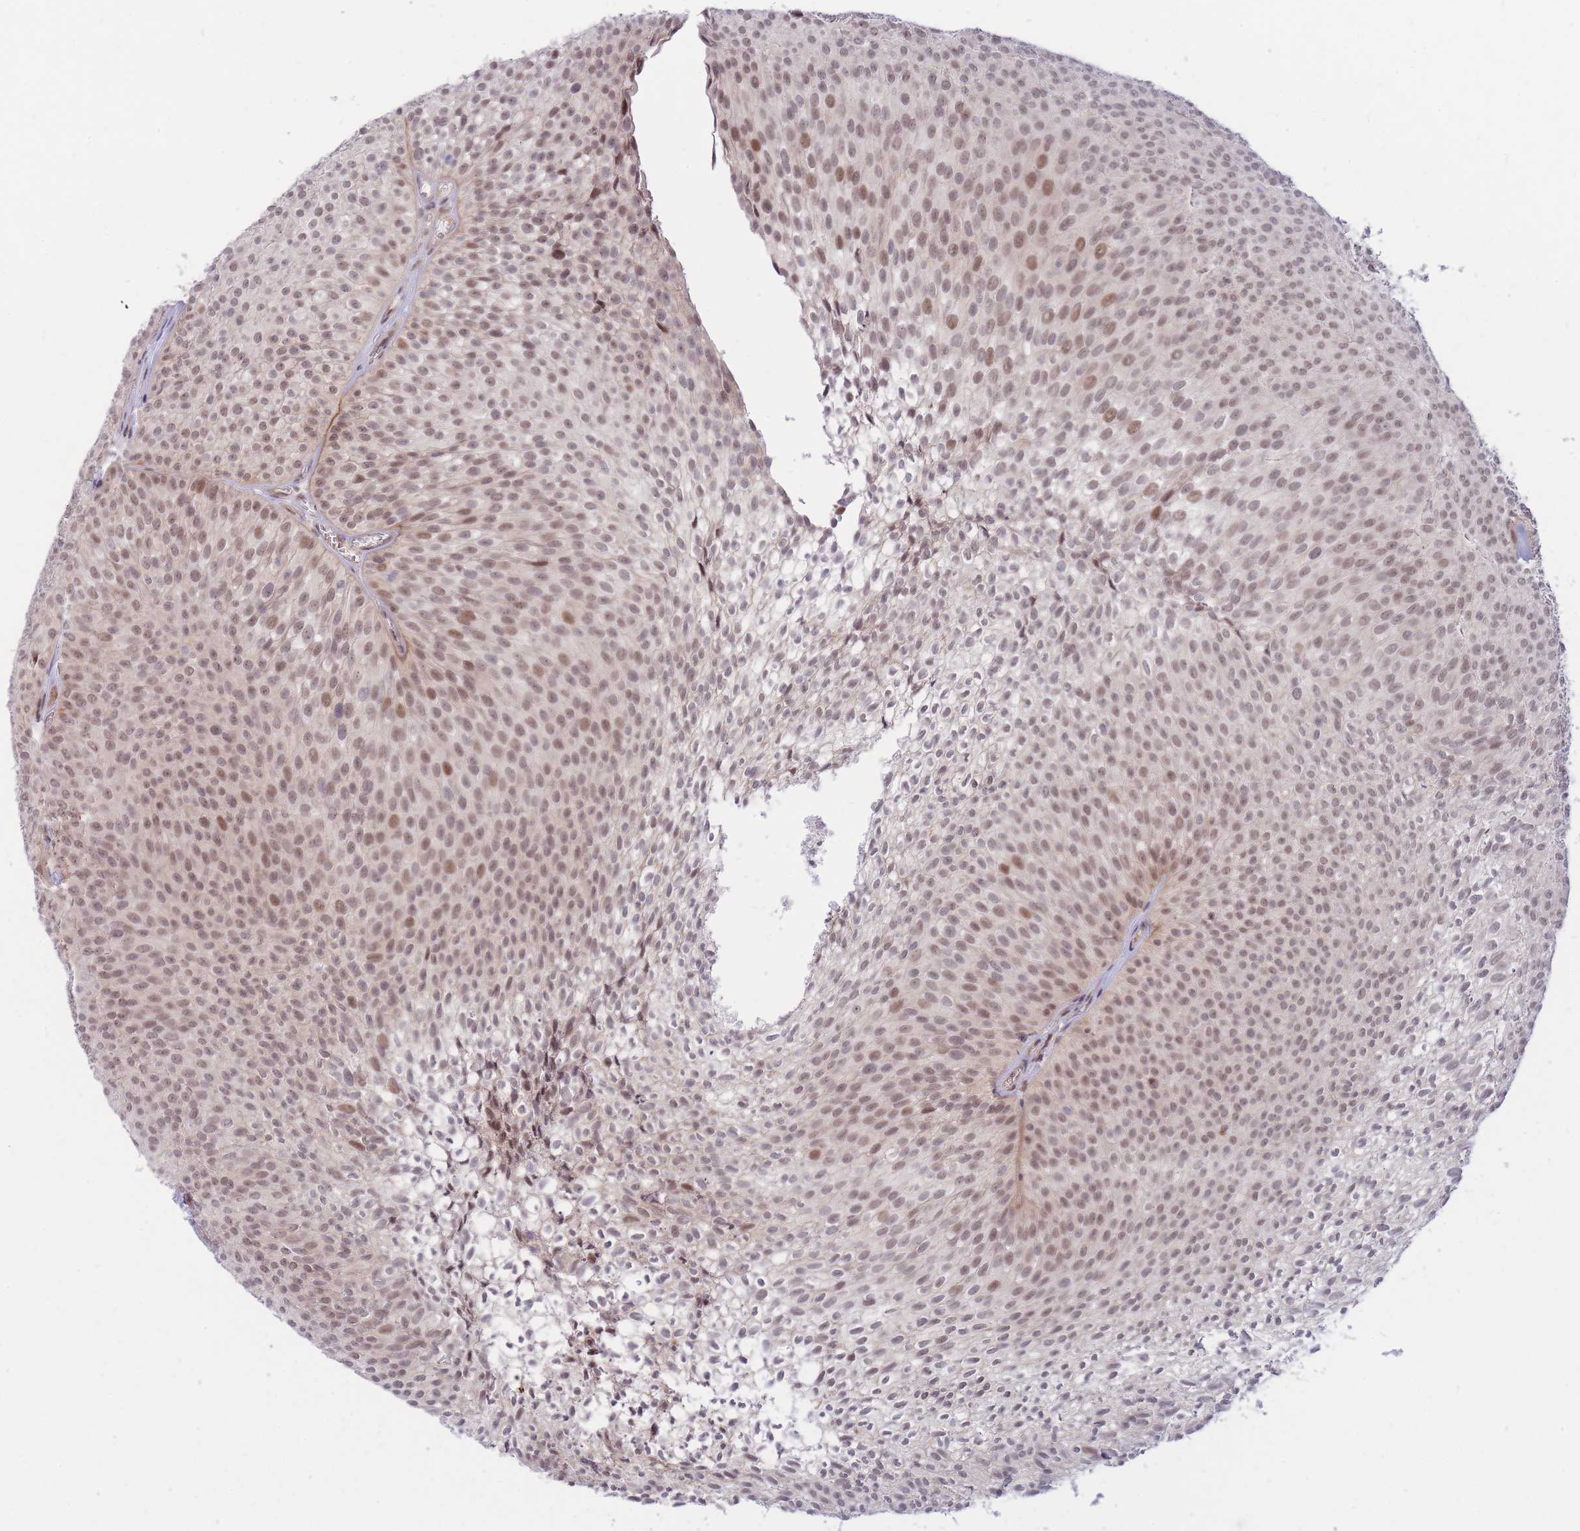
{"staining": {"intensity": "moderate", "quantity": ">75%", "location": "nuclear"}, "tissue": "urothelial cancer", "cell_type": "Tumor cells", "image_type": "cancer", "snomed": [{"axis": "morphology", "description": "Urothelial carcinoma, Low grade"}, {"axis": "topography", "description": "Urinary bladder"}], "caption": "This image shows urothelial carcinoma (low-grade) stained with IHC to label a protein in brown. The nuclear of tumor cells show moderate positivity for the protein. Nuclei are counter-stained blue.", "gene": "ERICH6B", "patient": {"sex": "male", "age": 91}}